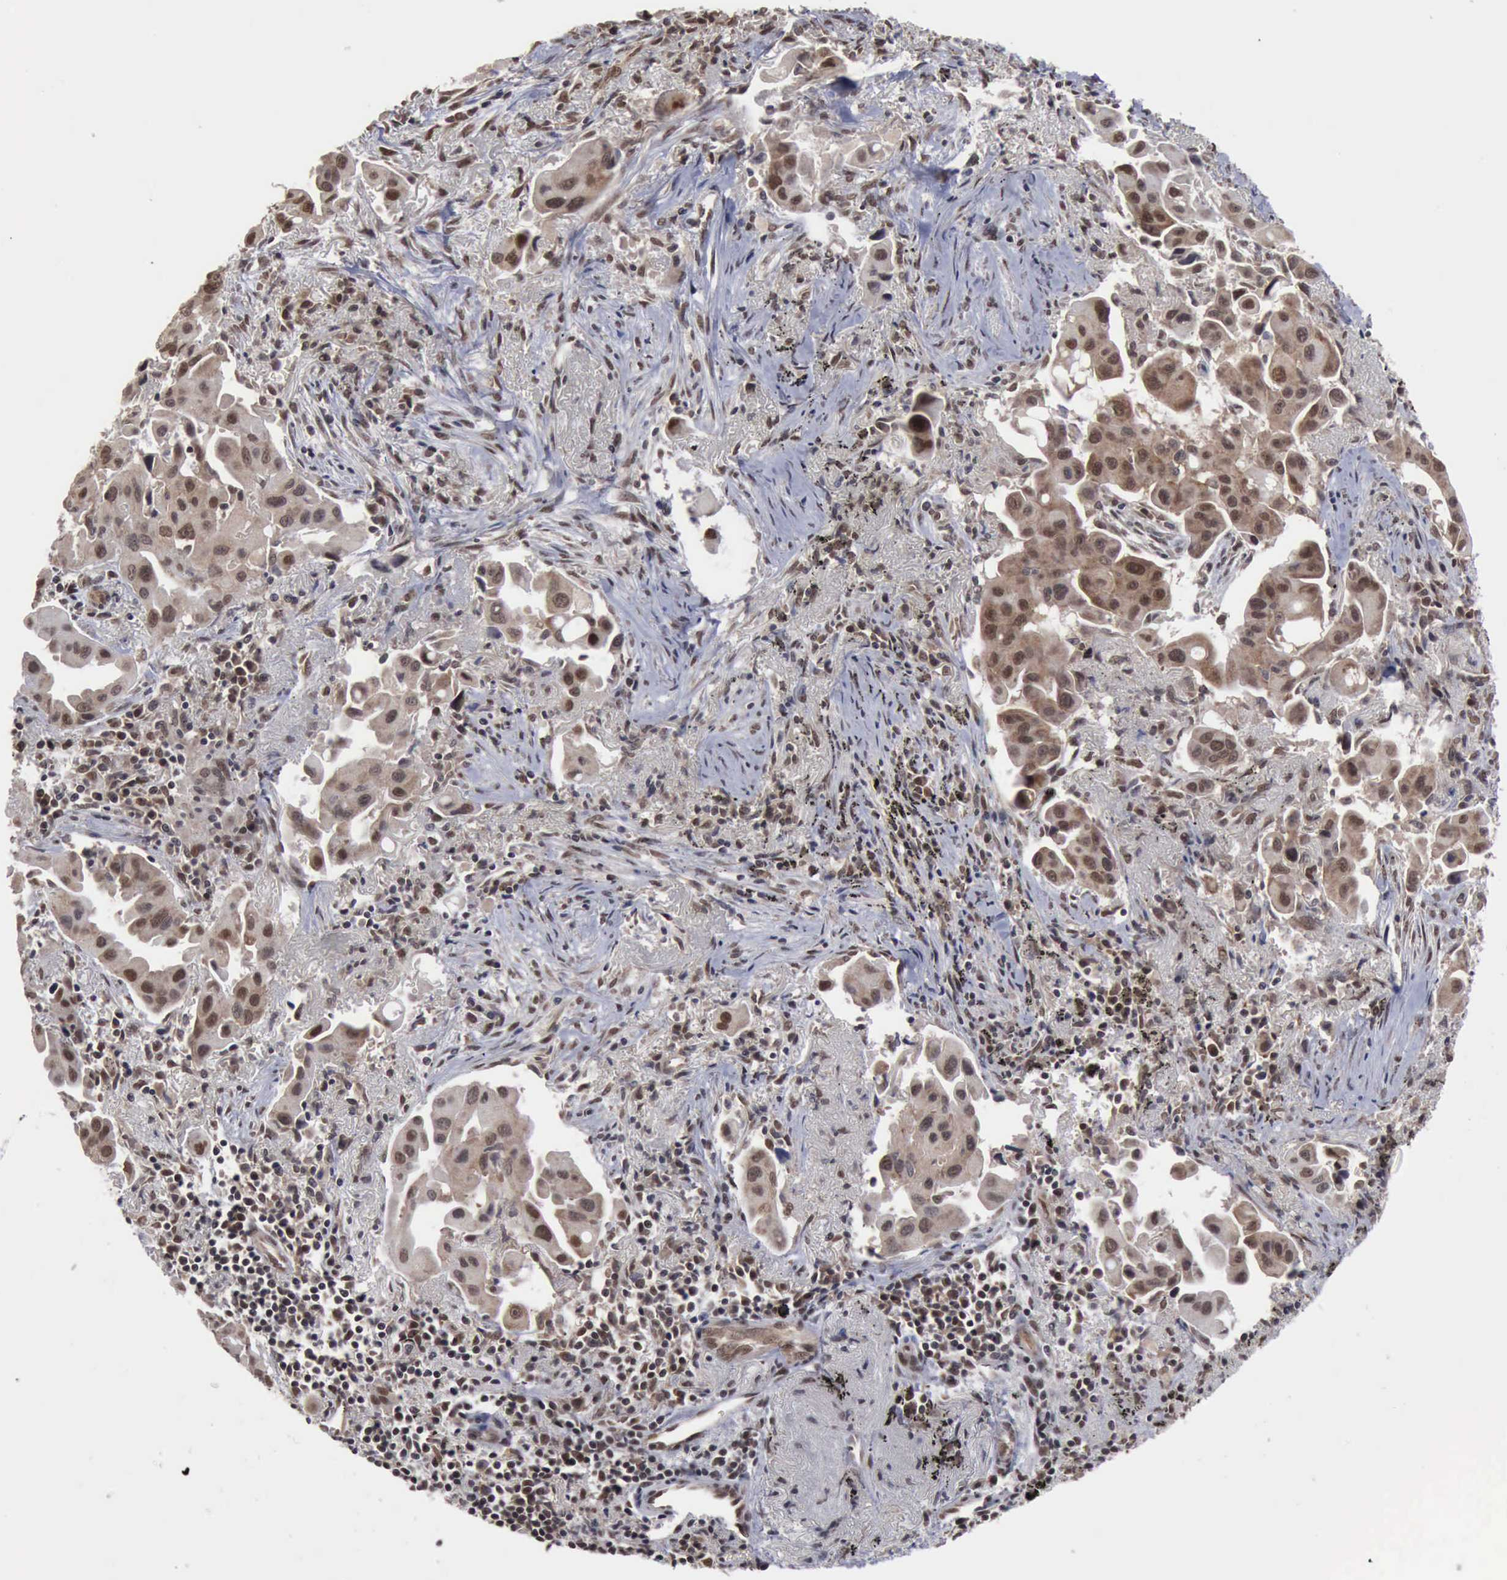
{"staining": {"intensity": "moderate", "quantity": "25%-75%", "location": "cytoplasmic/membranous,nuclear"}, "tissue": "lung cancer", "cell_type": "Tumor cells", "image_type": "cancer", "snomed": [{"axis": "morphology", "description": "Adenocarcinoma, NOS"}, {"axis": "topography", "description": "Lung"}], "caption": "Immunohistochemical staining of lung cancer (adenocarcinoma) reveals medium levels of moderate cytoplasmic/membranous and nuclear expression in about 25%-75% of tumor cells. The staining is performed using DAB brown chromogen to label protein expression. The nuclei are counter-stained blue using hematoxylin.", "gene": "RTCB", "patient": {"sex": "male", "age": 68}}